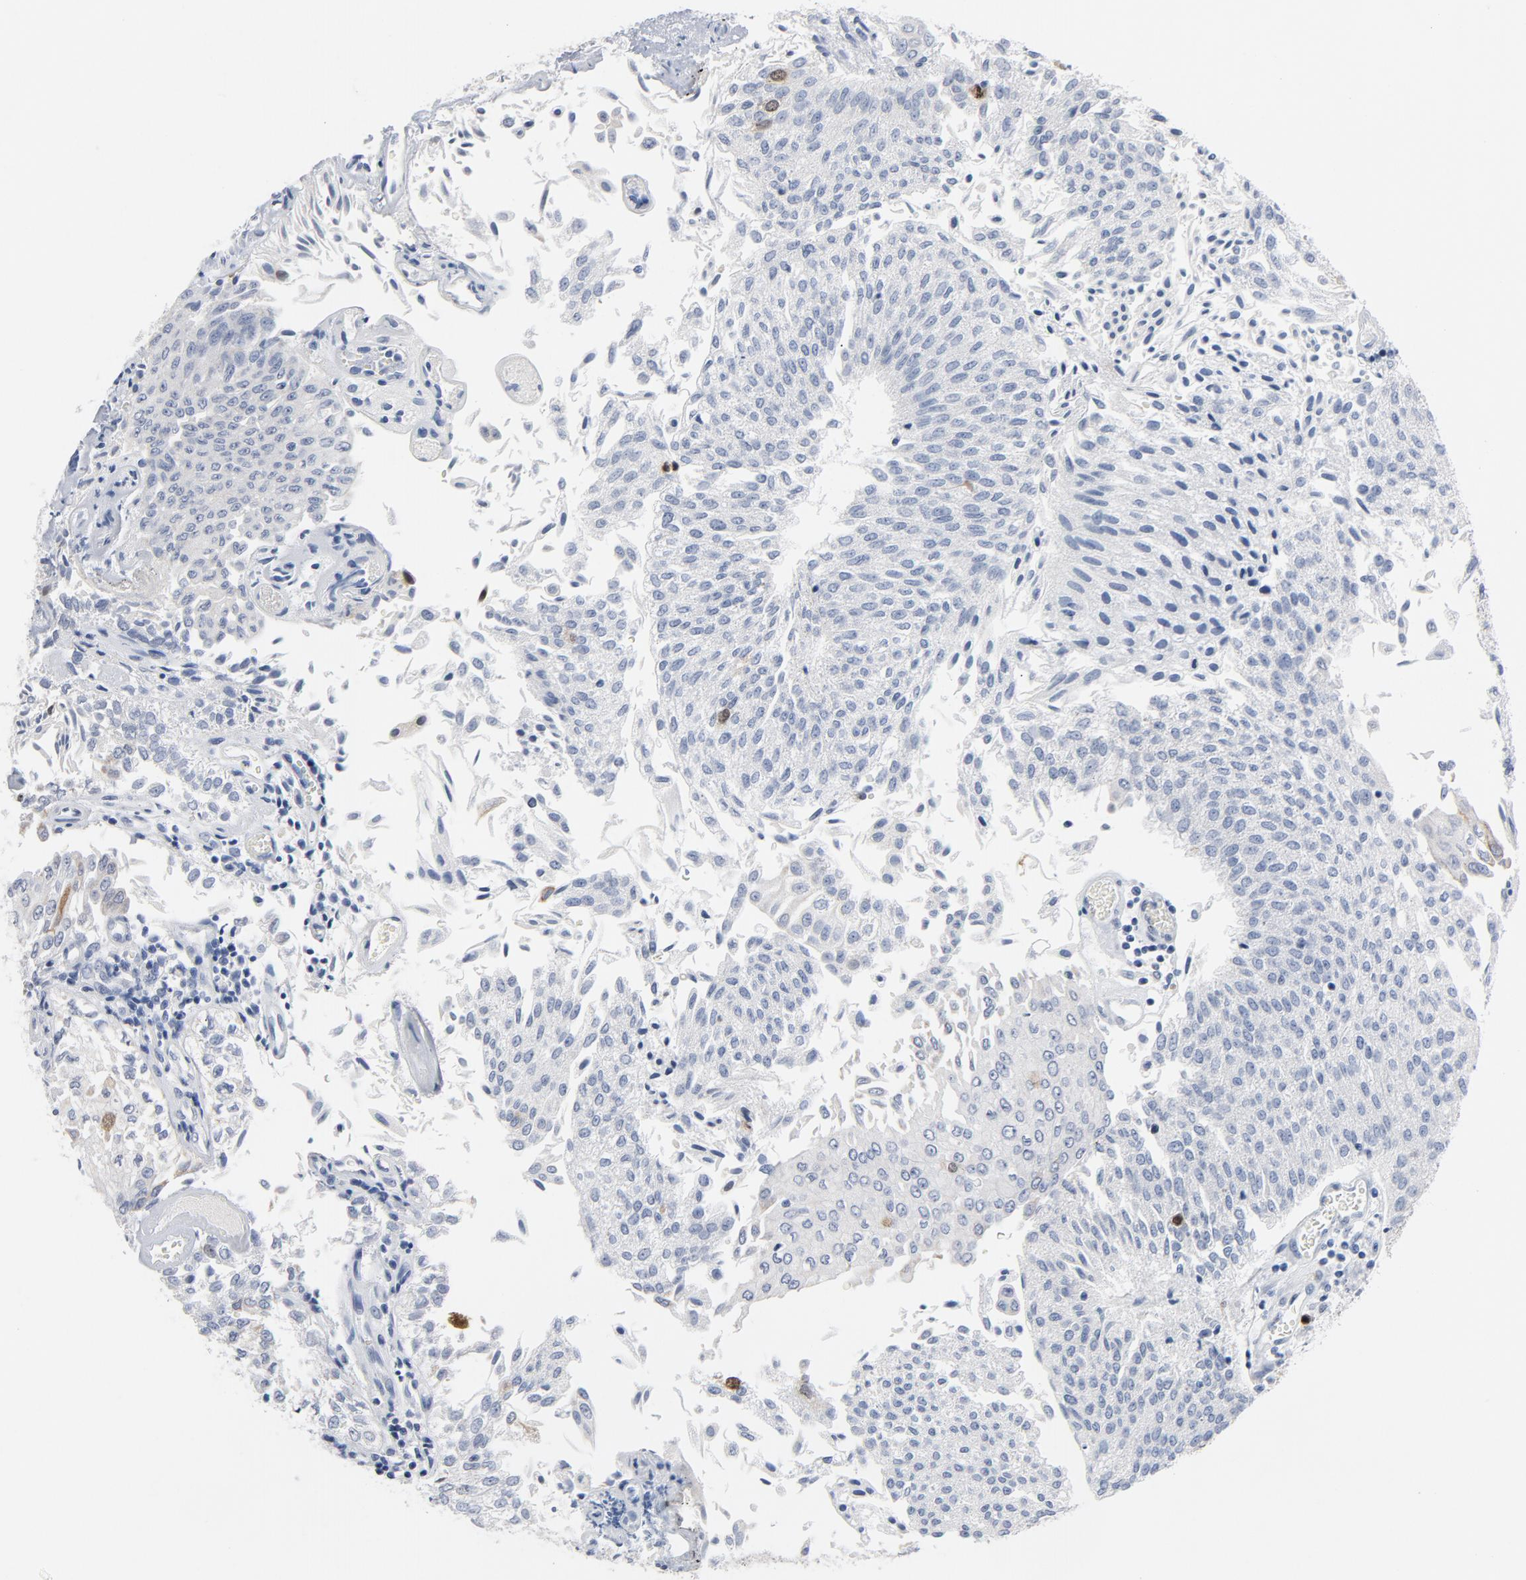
{"staining": {"intensity": "moderate", "quantity": "<25%", "location": "nuclear"}, "tissue": "urothelial cancer", "cell_type": "Tumor cells", "image_type": "cancer", "snomed": [{"axis": "morphology", "description": "Urothelial carcinoma, Low grade"}, {"axis": "topography", "description": "Urinary bladder"}], "caption": "Urothelial cancer tissue exhibits moderate nuclear expression in about <25% of tumor cells, visualized by immunohistochemistry.", "gene": "CDC20", "patient": {"sex": "male", "age": 86}}